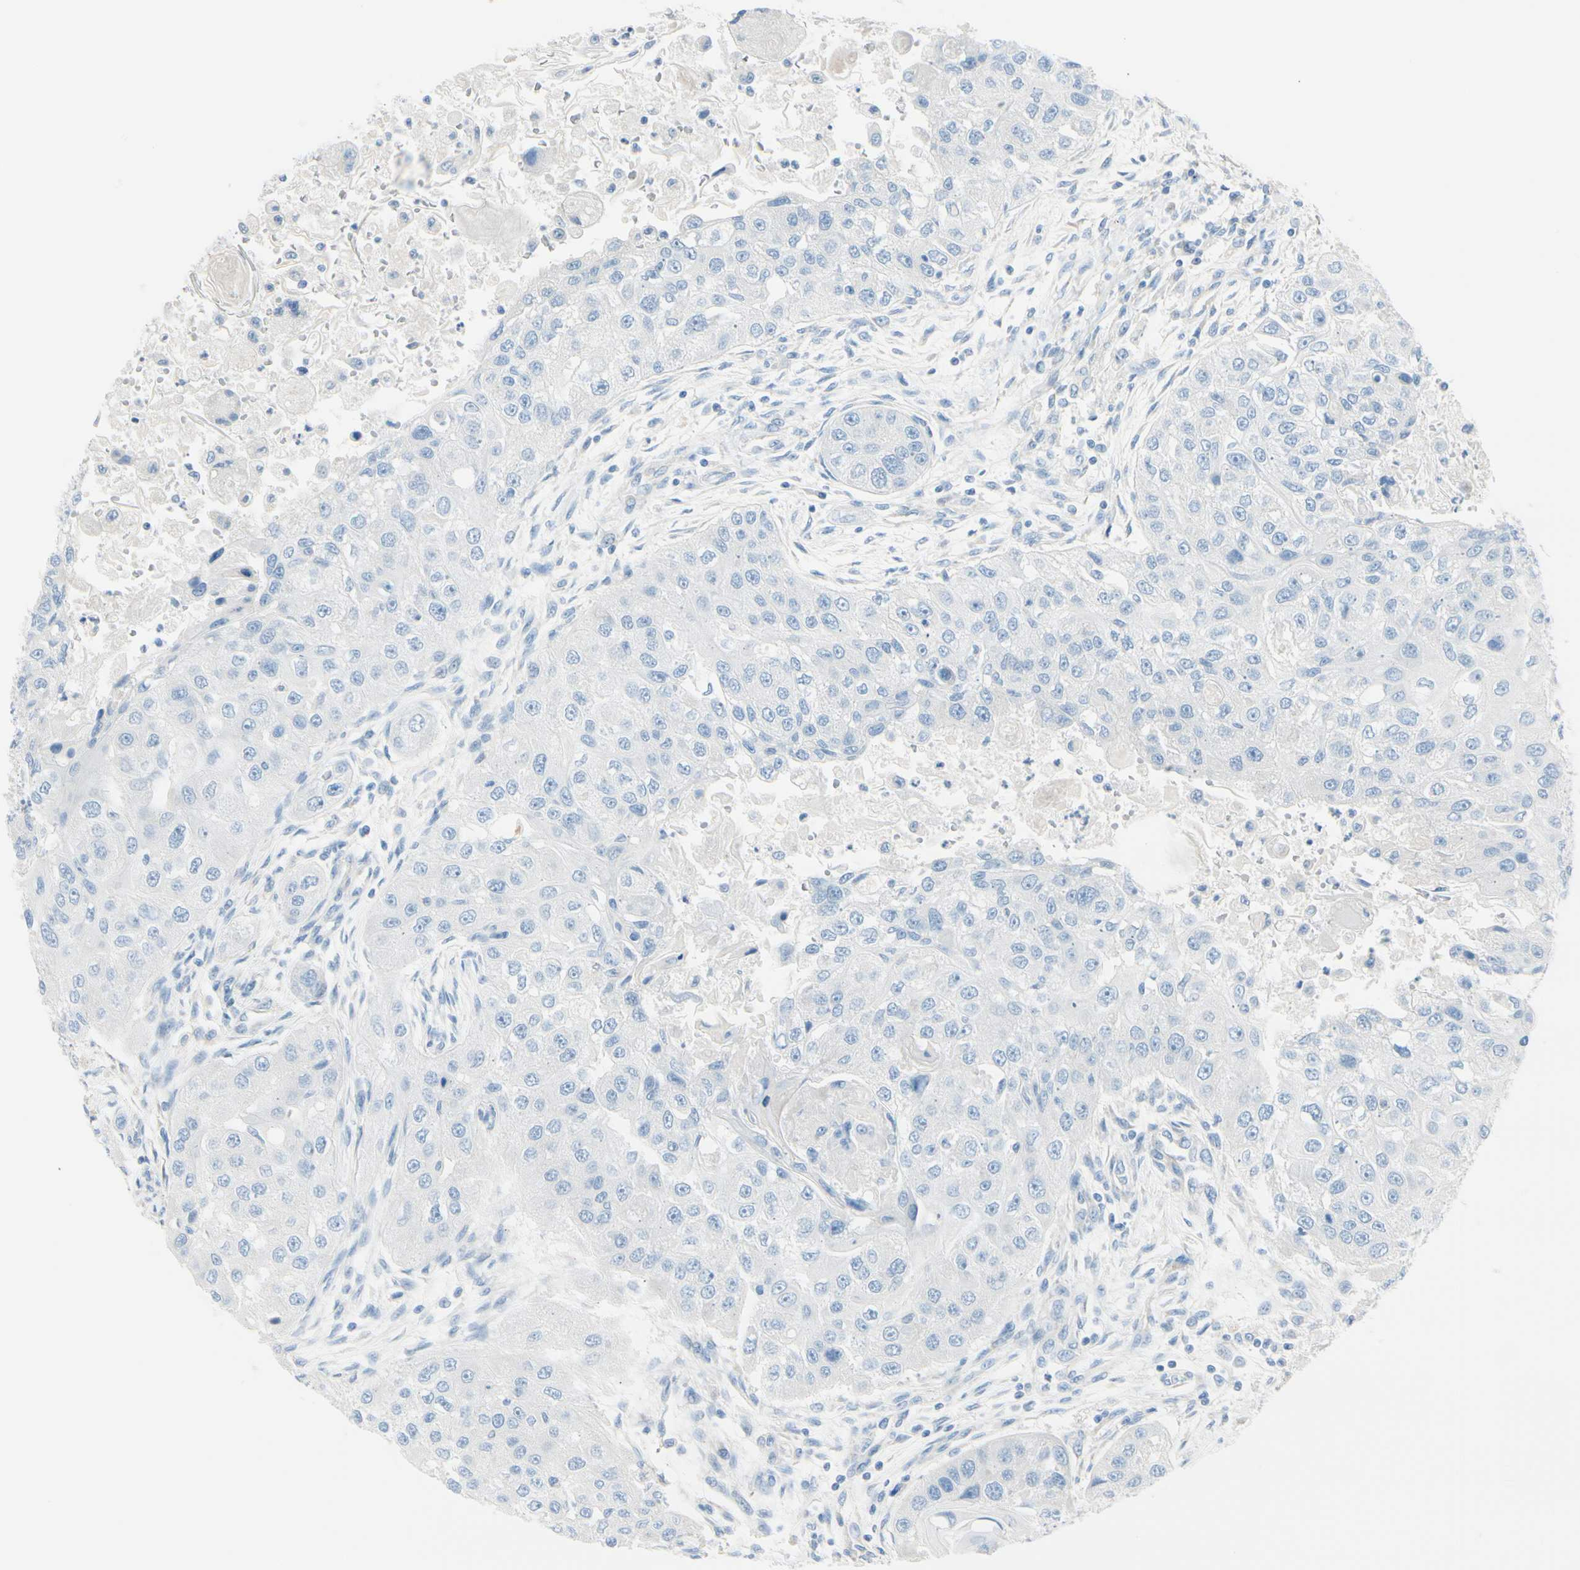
{"staining": {"intensity": "negative", "quantity": "none", "location": "none"}, "tissue": "head and neck cancer", "cell_type": "Tumor cells", "image_type": "cancer", "snomed": [{"axis": "morphology", "description": "Normal tissue, NOS"}, {"axis": "morphology", "description": "Squamous cell carcinoma, NOS"}, {"axis": "topography", "description": "Skeletal muscle"}, {"axis": "topography", "description": "Head-Neck"}], "caption": "Head and neck cancer stained for a protein using immunohistochemistry (IHC) shows no expression tumor cells.", "gene": "EPHA3", "patient": {"sex": "male", "age": 51}}